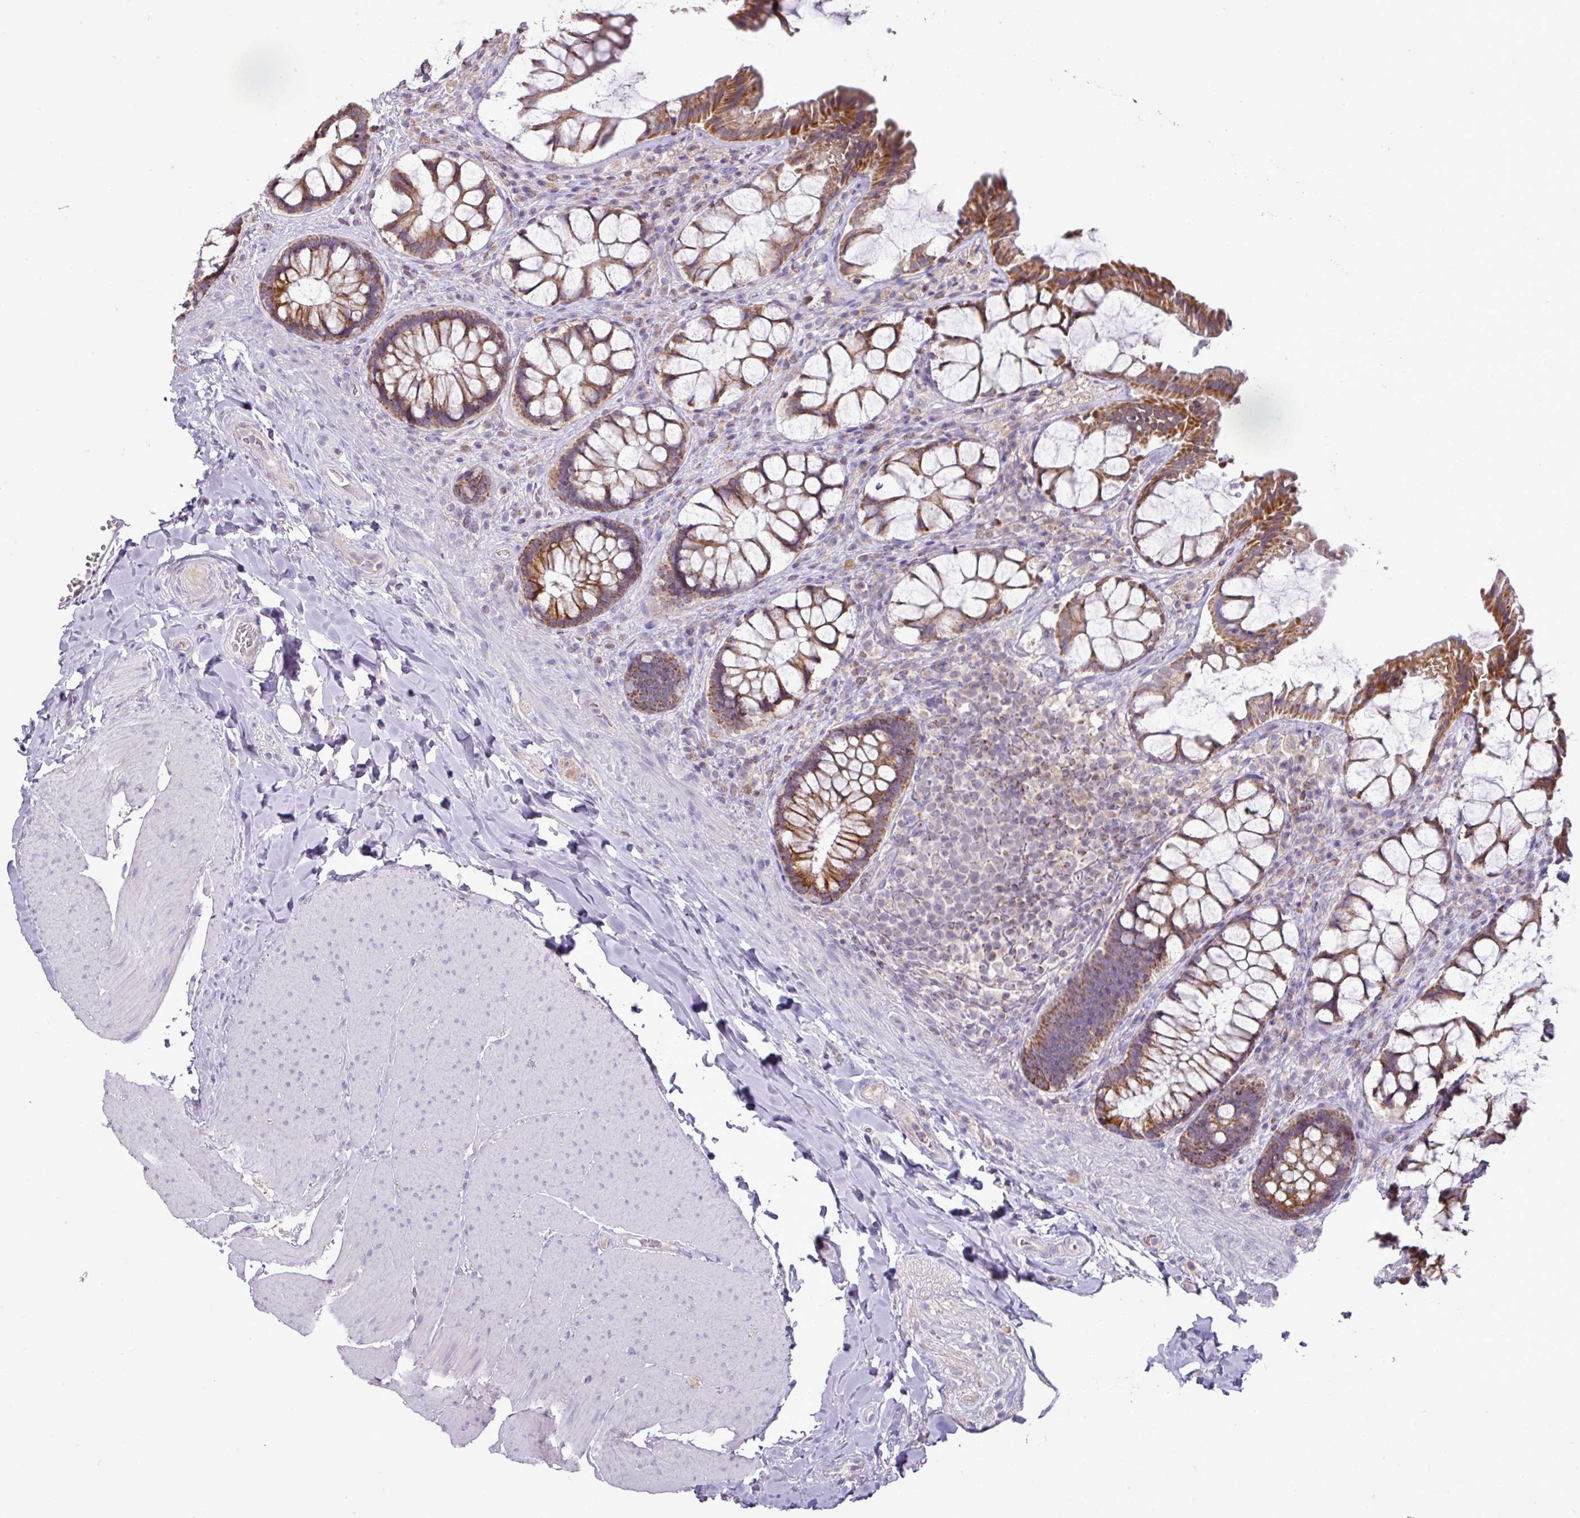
{"staining": {"intensity": "moderate", "quantity": ">75%", "location": "cytoplasmic/membranous"}, "tissue": "rectum", "cell_type": "Glandular cells", "image_type": "normal", "snomed": [{"axis": "morphology", "description": "Normal tissue, NOS"}, {"axis": "topography", "description": "Rectum"}], "caption": "The histopathology image exhibits staining of normal rectum, revealing moderate cytoplasmic/membranous protein expression (brown color) within glandular cells. (brown staining indicates protein expression, while blue staining denotes nuclei).", "gene": "TRAPPC1", "patient": {"sex": "female", "age": 58}}